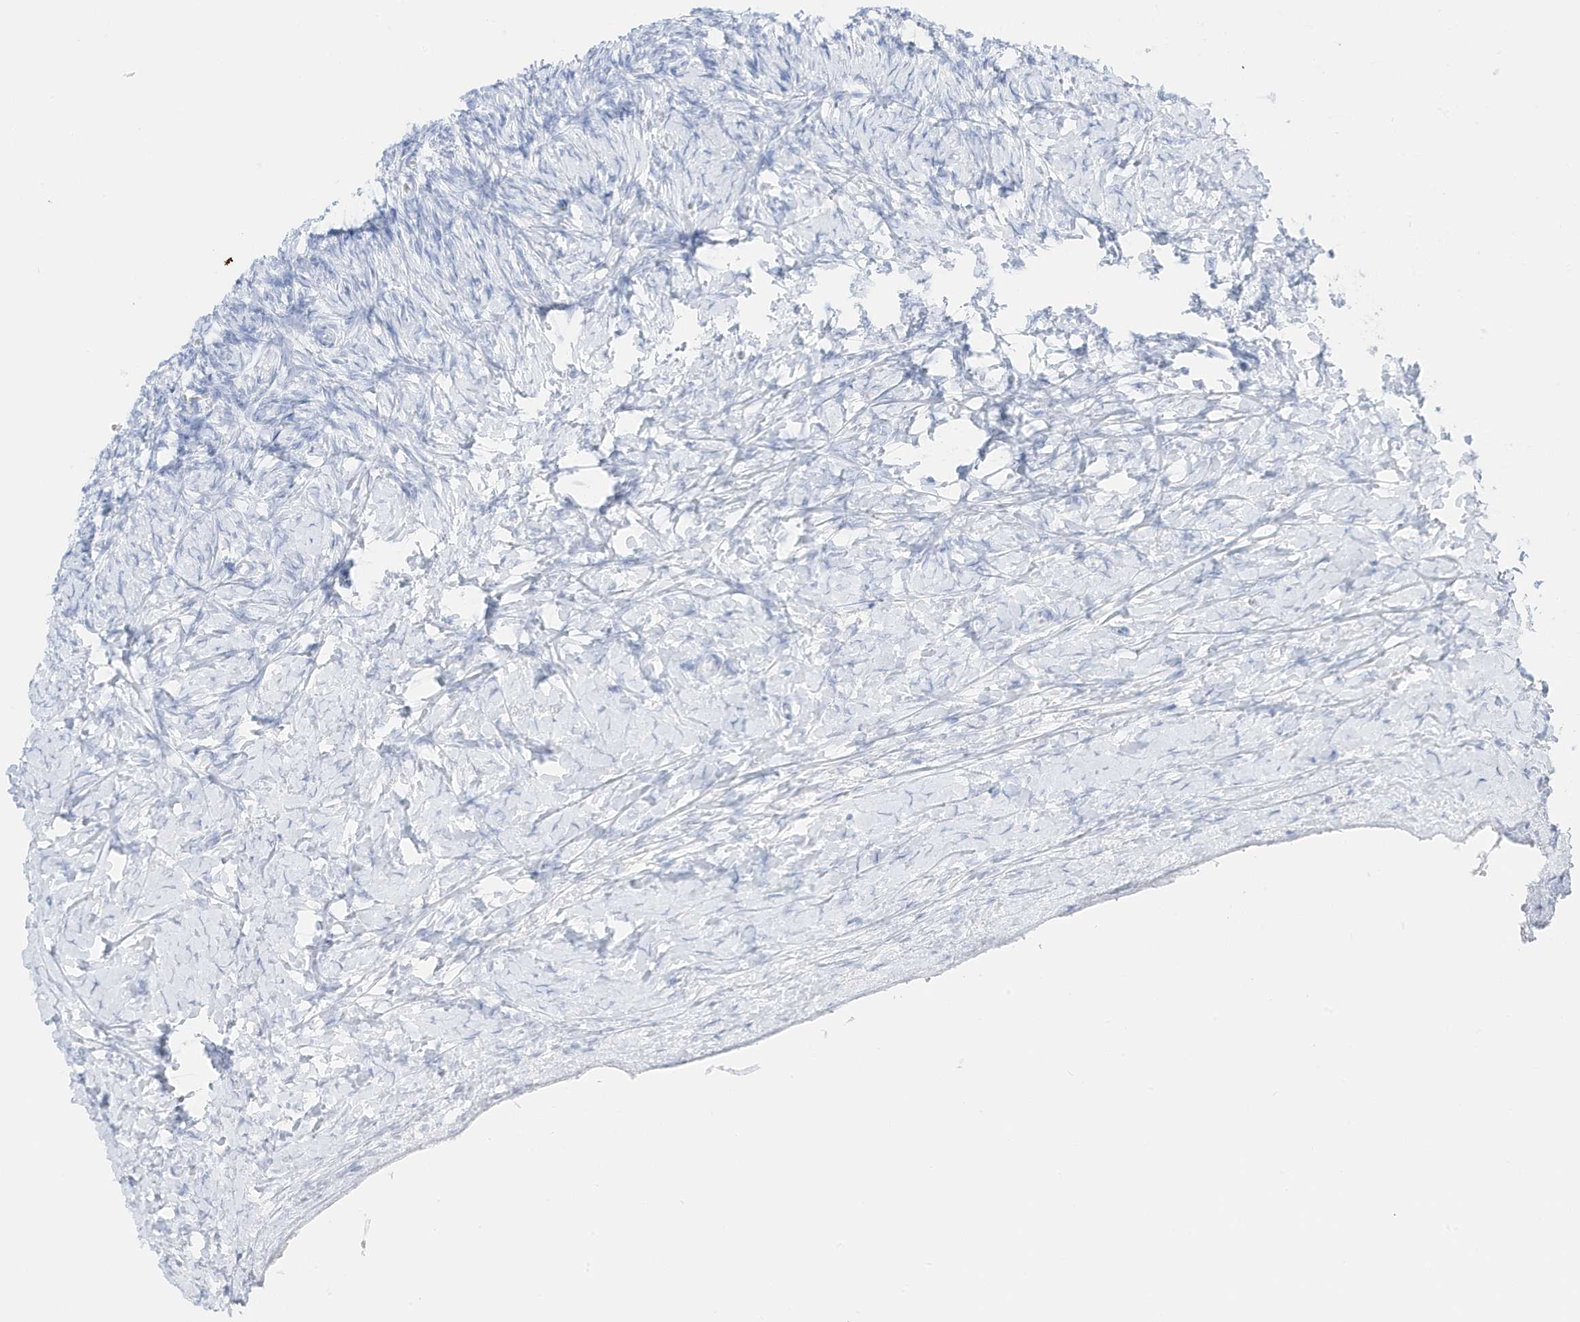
{"staining": {"intensity": "negative", "quantity": "none", "location": "none"}, "tissue": "ovary", "cell_type": "Ovarian stroma cells", "image_type": "normal", "snomed": [{"axis": "morphology", "description": "Normal tissue, NOS"}, {"axis": "morphology", "description": "Developmental malformation"}, {"axis": "topography", "description": "Ovary"}], "caption": "Immunohistochemical staining of unremarkable ovary displays no significant positivity in ovarian stroma cells.", "gene": "SLC22A13", "patient": {"sex": "female", "age": 39}}